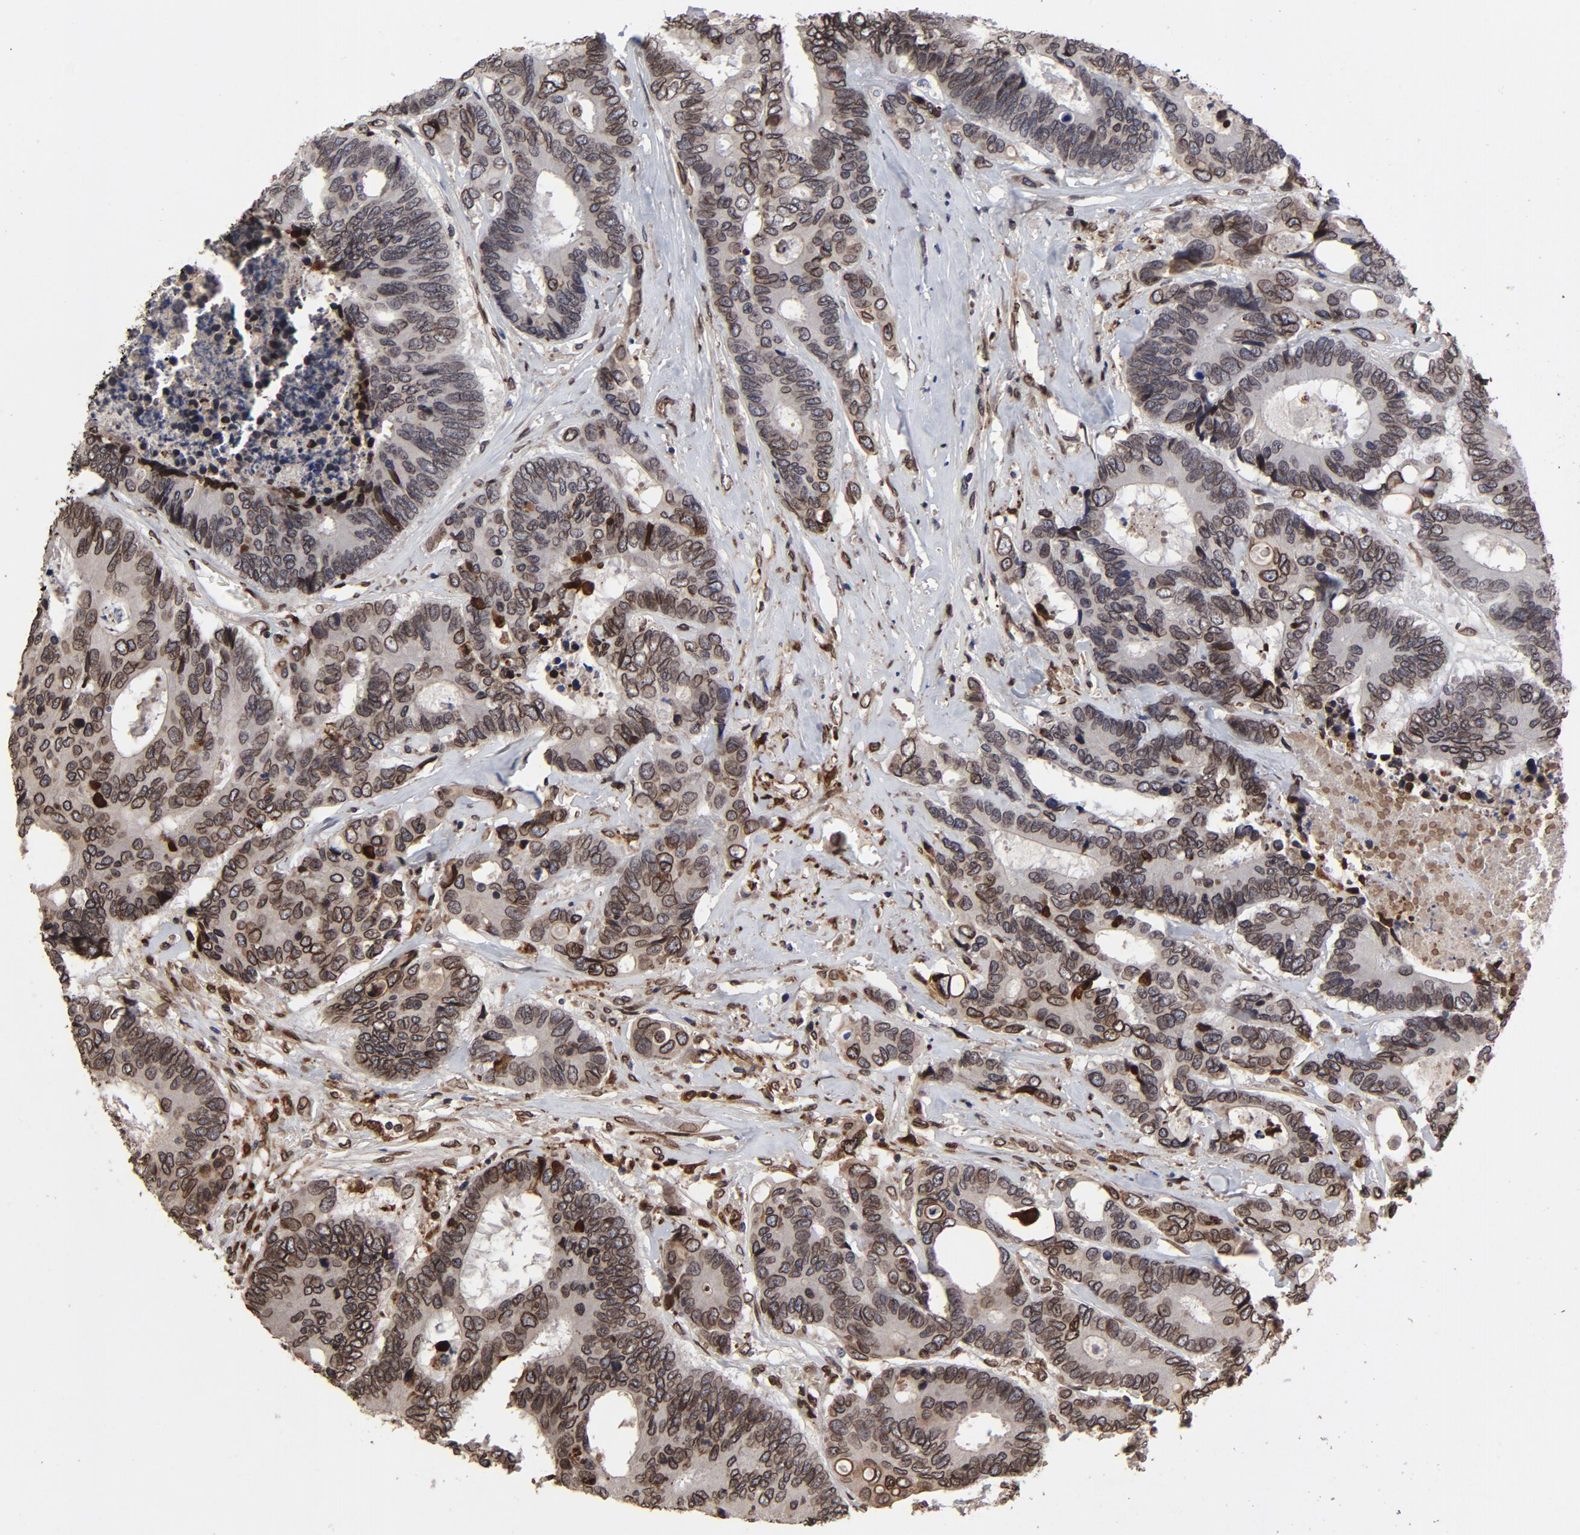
{"staining": {"intensity": "moderate", "quantity": ">75%", "location": "cytoplasmic/membranous,nuclear"}, "tissue": "colorectal cancer", "cell_type": "Tumor cells", "image_type": "cancer", "snomed": [{"axis": "morphology", "description": "Adenocarcinoma, NOS"}, {"axis": "topography", "description": "Rectum"}], "caption": "A brown stain shows moderate cytoplasmic/membranous and nuclear expression of a protein in human adenocarcinoma (colorectal) tumor cells.", "gene": "LMNA", "patient": {"sex": "male", "age": 55}}